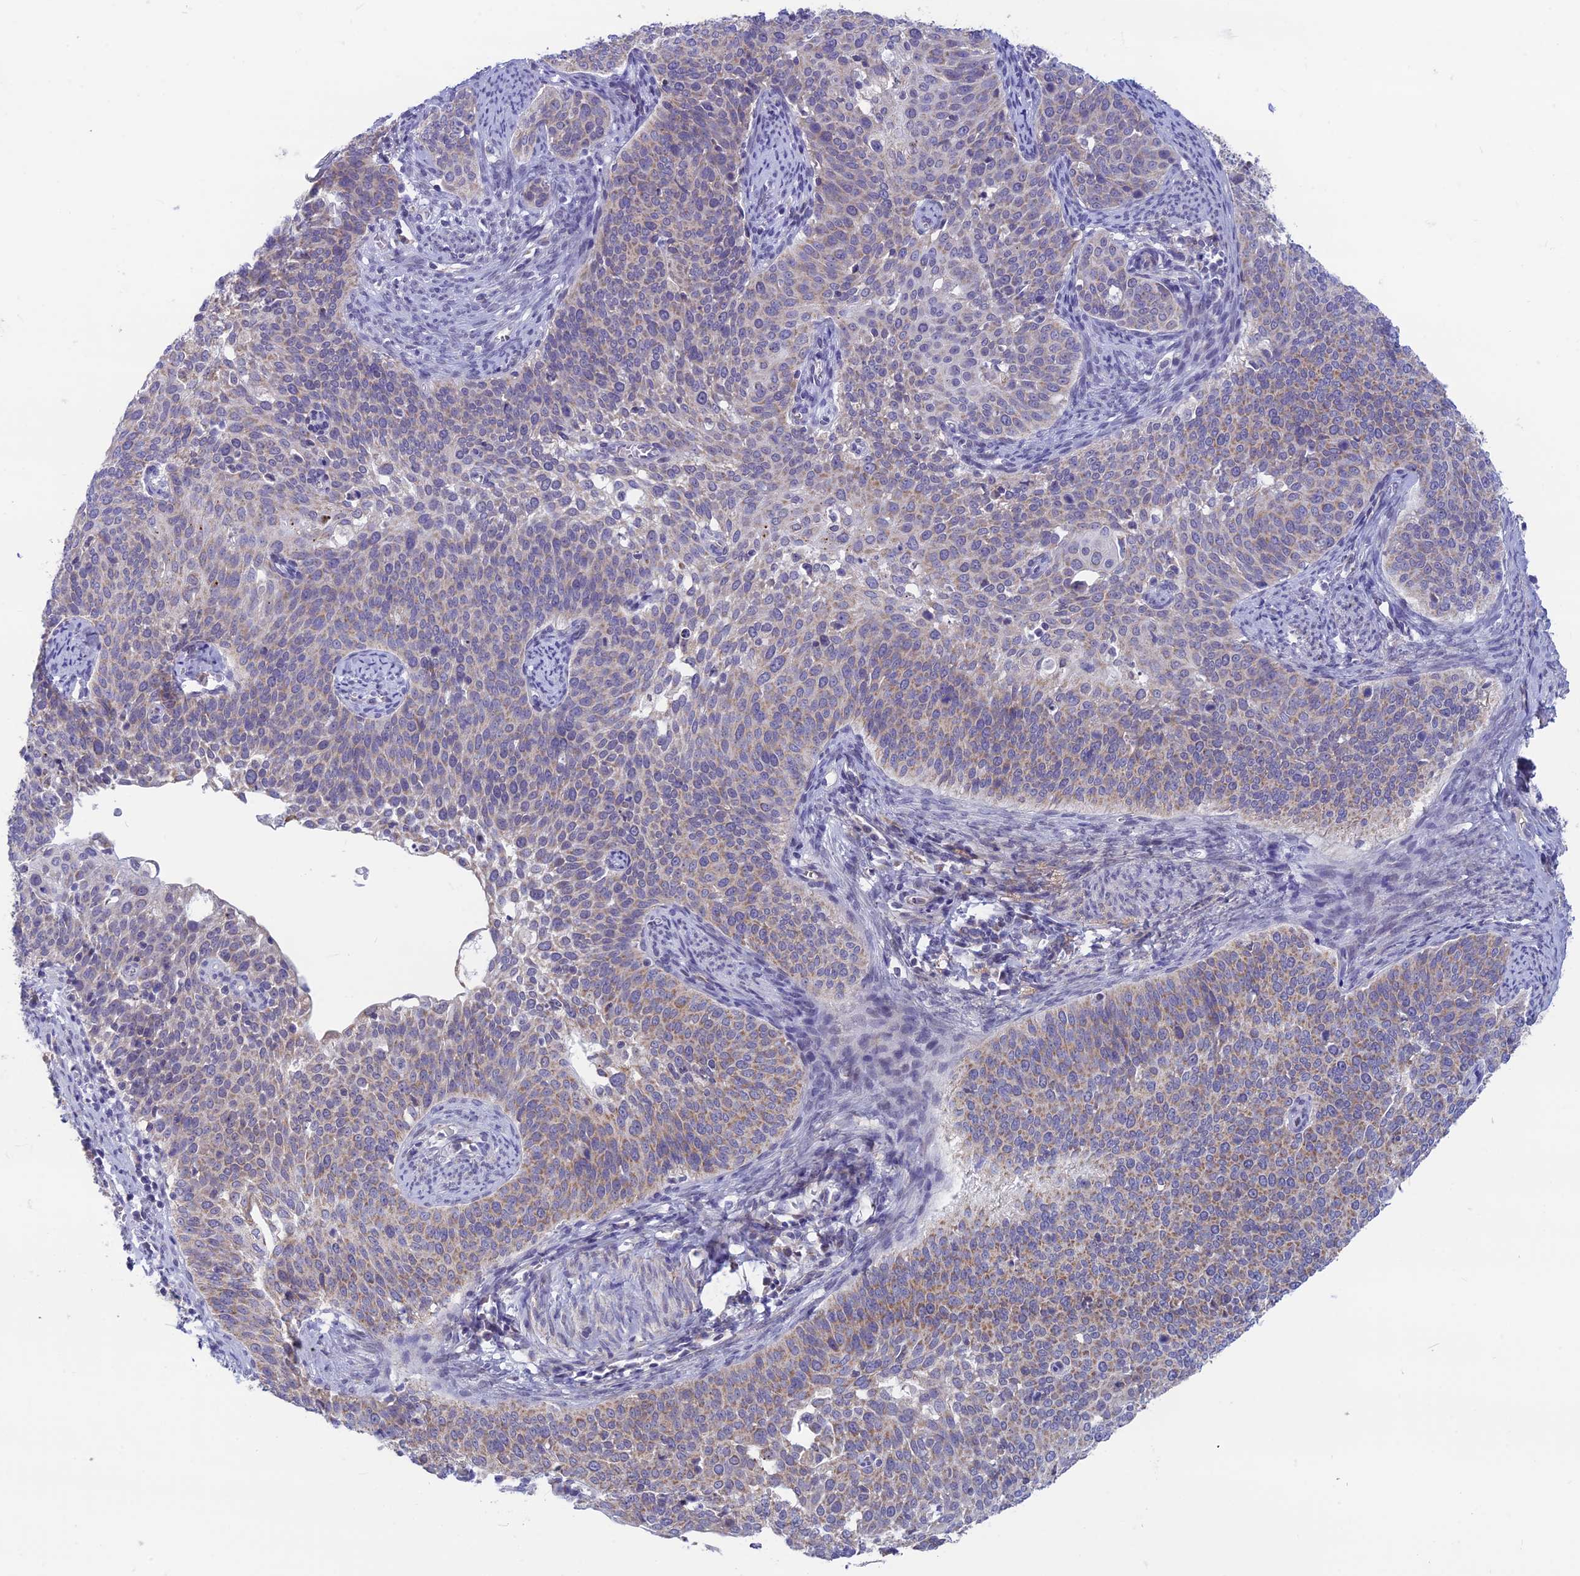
{"staining": {"intensity": "weak", "quantity": "25%-75%", "location": "cytoplasmic/membranous"}, "tissue": "cervical cancer", "cell_type": "Tumor cells", "image_type": "cancer", "snomed": [{"axis": "morphology", "description": "Squamous cell carcinoma, NOS"}, {"axis": "topography", "description": "Cervix"}], "caption": "This image displays cervical cancer stained with immunohistochemistry to label a protein in brown. The cytoplasmic/membranous of tumor cells show weak positivity for the protein. Nuclei are counter-stained blue.", "gene": "PLAC9", "patient": {"sex": "female", "age": 44}}